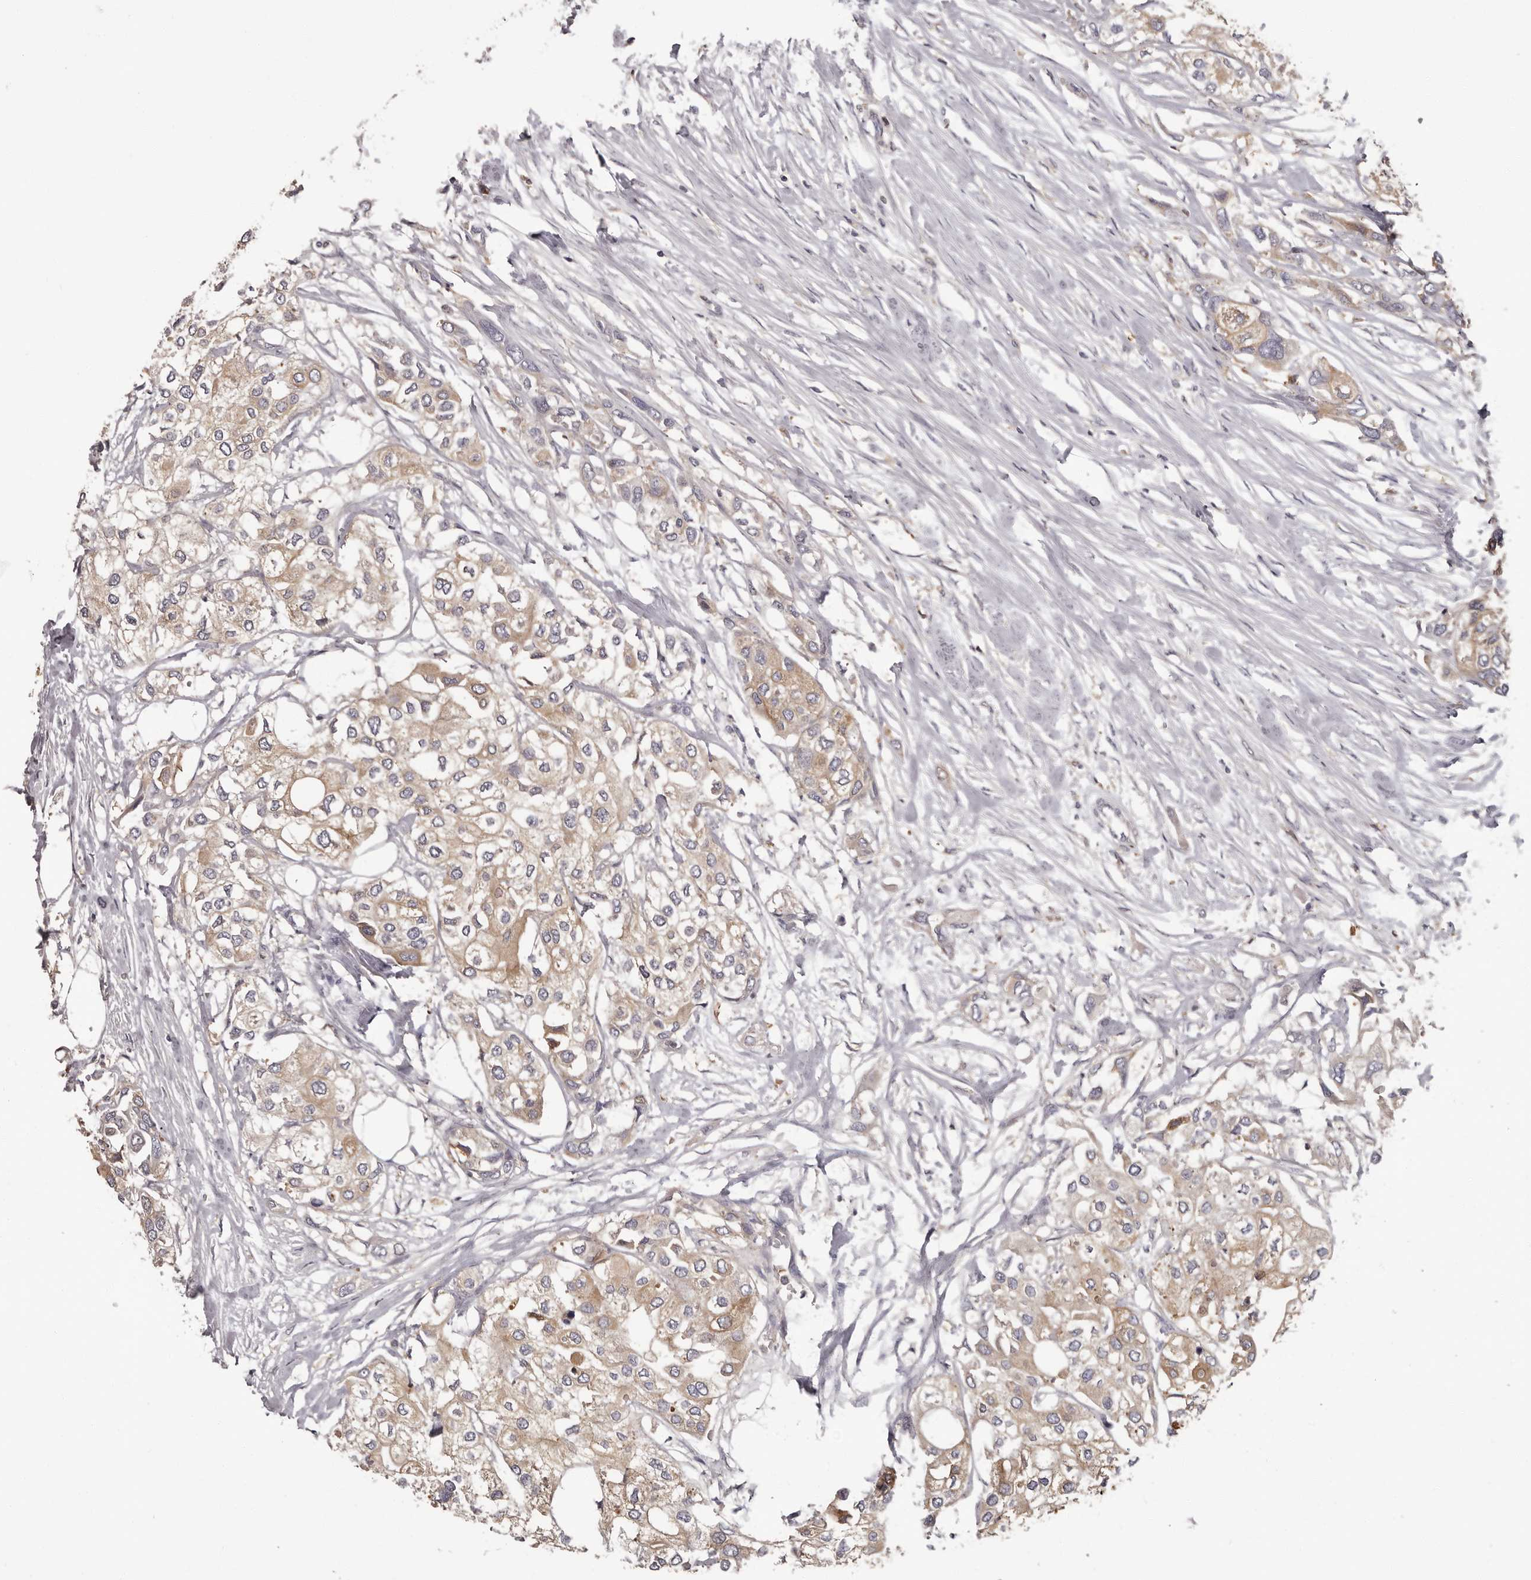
{"staining": {"intensity": "weak", "quantity": ">75%", "location": "cytoplasmic/membranous"}, "tissue": "urothelial cancer", "cell_type": "Tumor cells", "image_type": "cancer", "snomed": [{"axis": "morphology", "description": "Urothelial carcinoma, High grade"}, {"axis": "topography", "description": "Urinary bladder"}], "caption": "The image displays staining of urothelial cancer, revealing weak cytoplasmic/membranous protein expression (brown color) within tumor cells.", "gene": "APEH", "patient": {"sex": "male", "age": 64}}